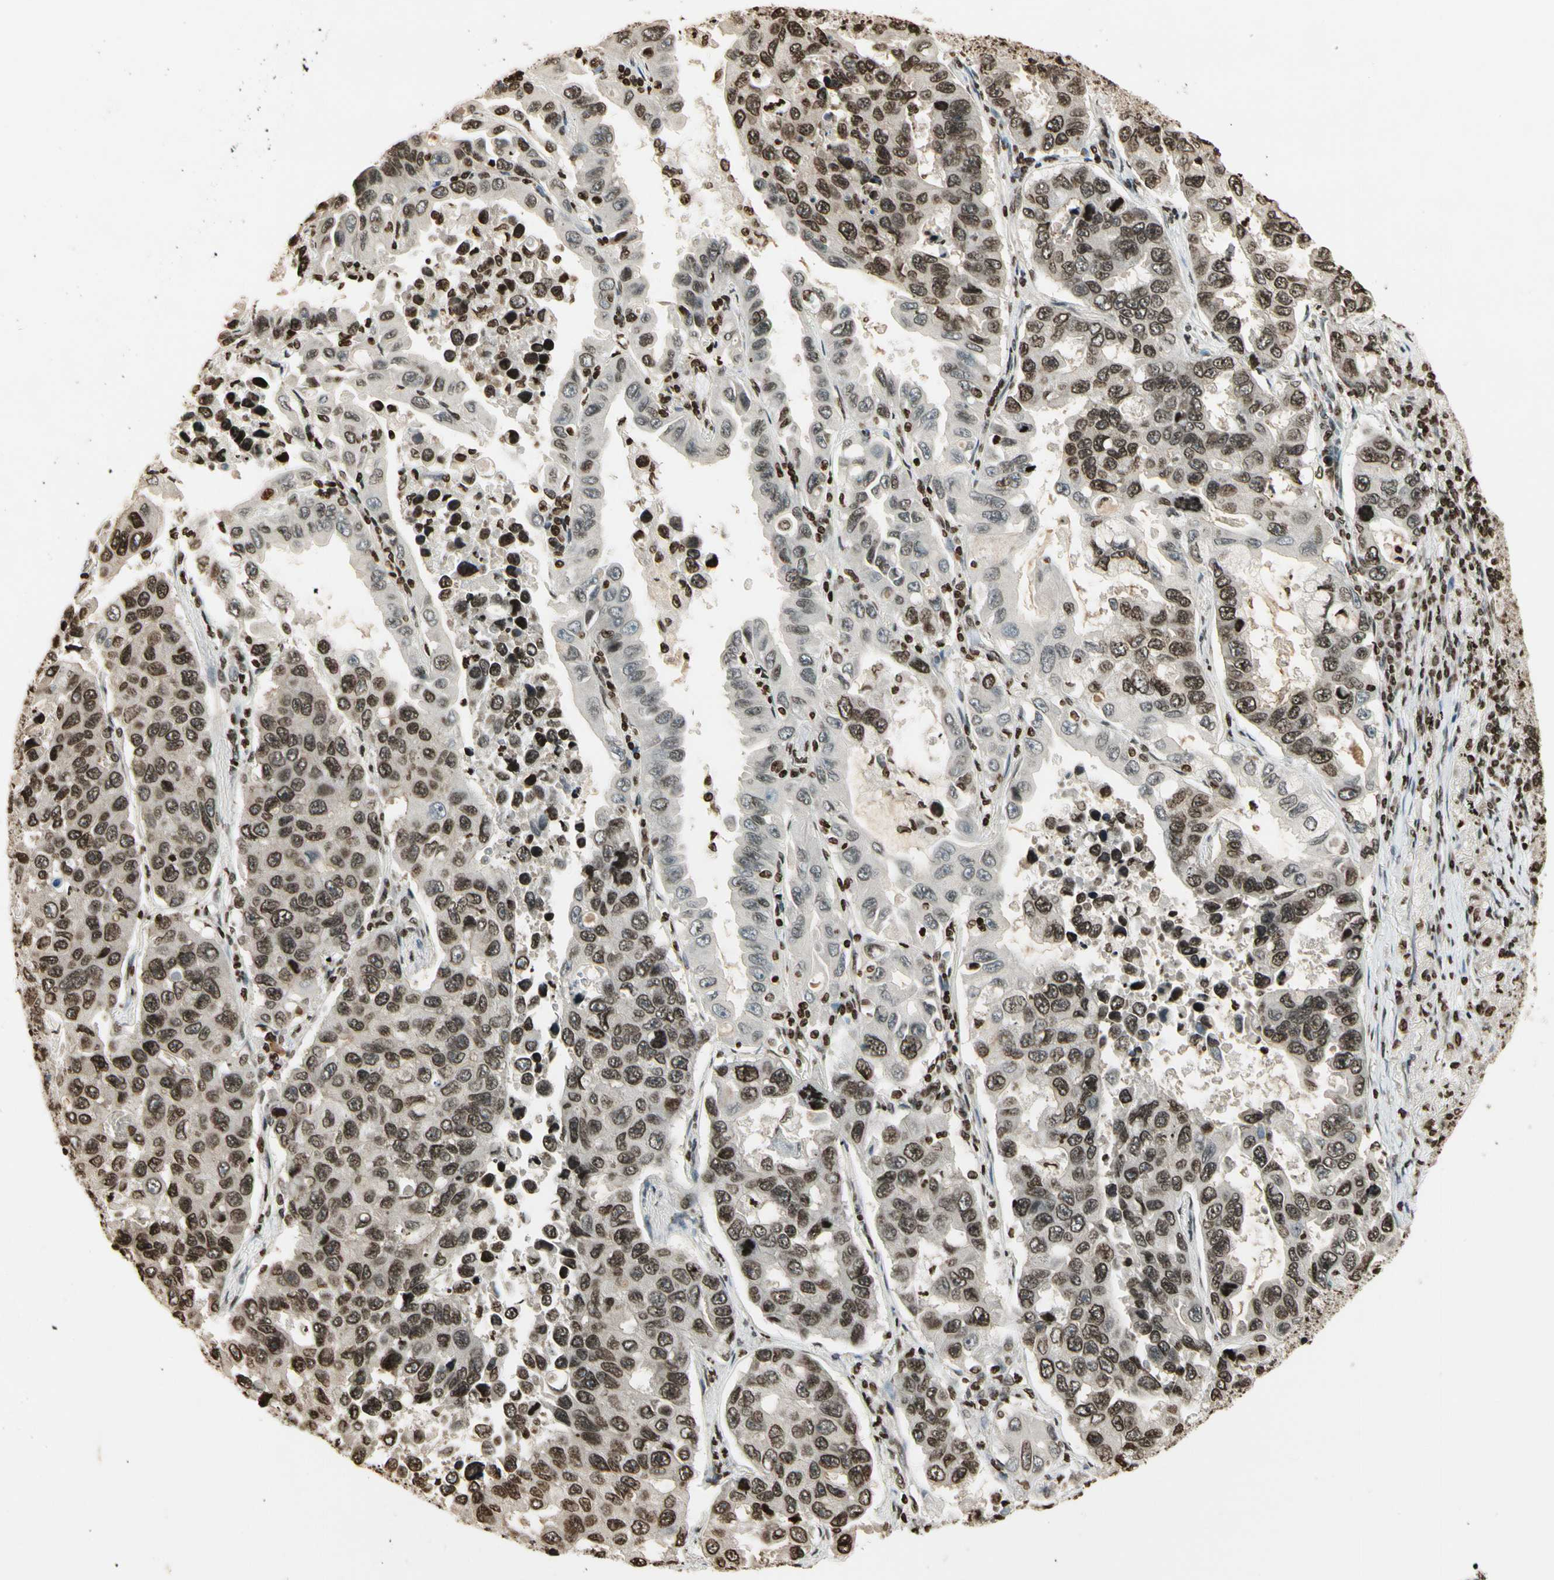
{"staining": {"intensity": "moderate", "quantity": "25%-75%", "location": "nuclear"}, "tissue": "lung cancer", "cell_type": "Tumor cells", "image_type": "cancer", "snomed": [{"axis": "morphology", "description": "Adenocarcinoma, NOS"}, {"axis": "topography", "description": "Lung"}], "caption": "Human adenocarcinoma (lung) stained with a protein marker displays moderate staining in tumor cells.", "gene": "RORA", "patient": {"sex": "male", "age": 64}}